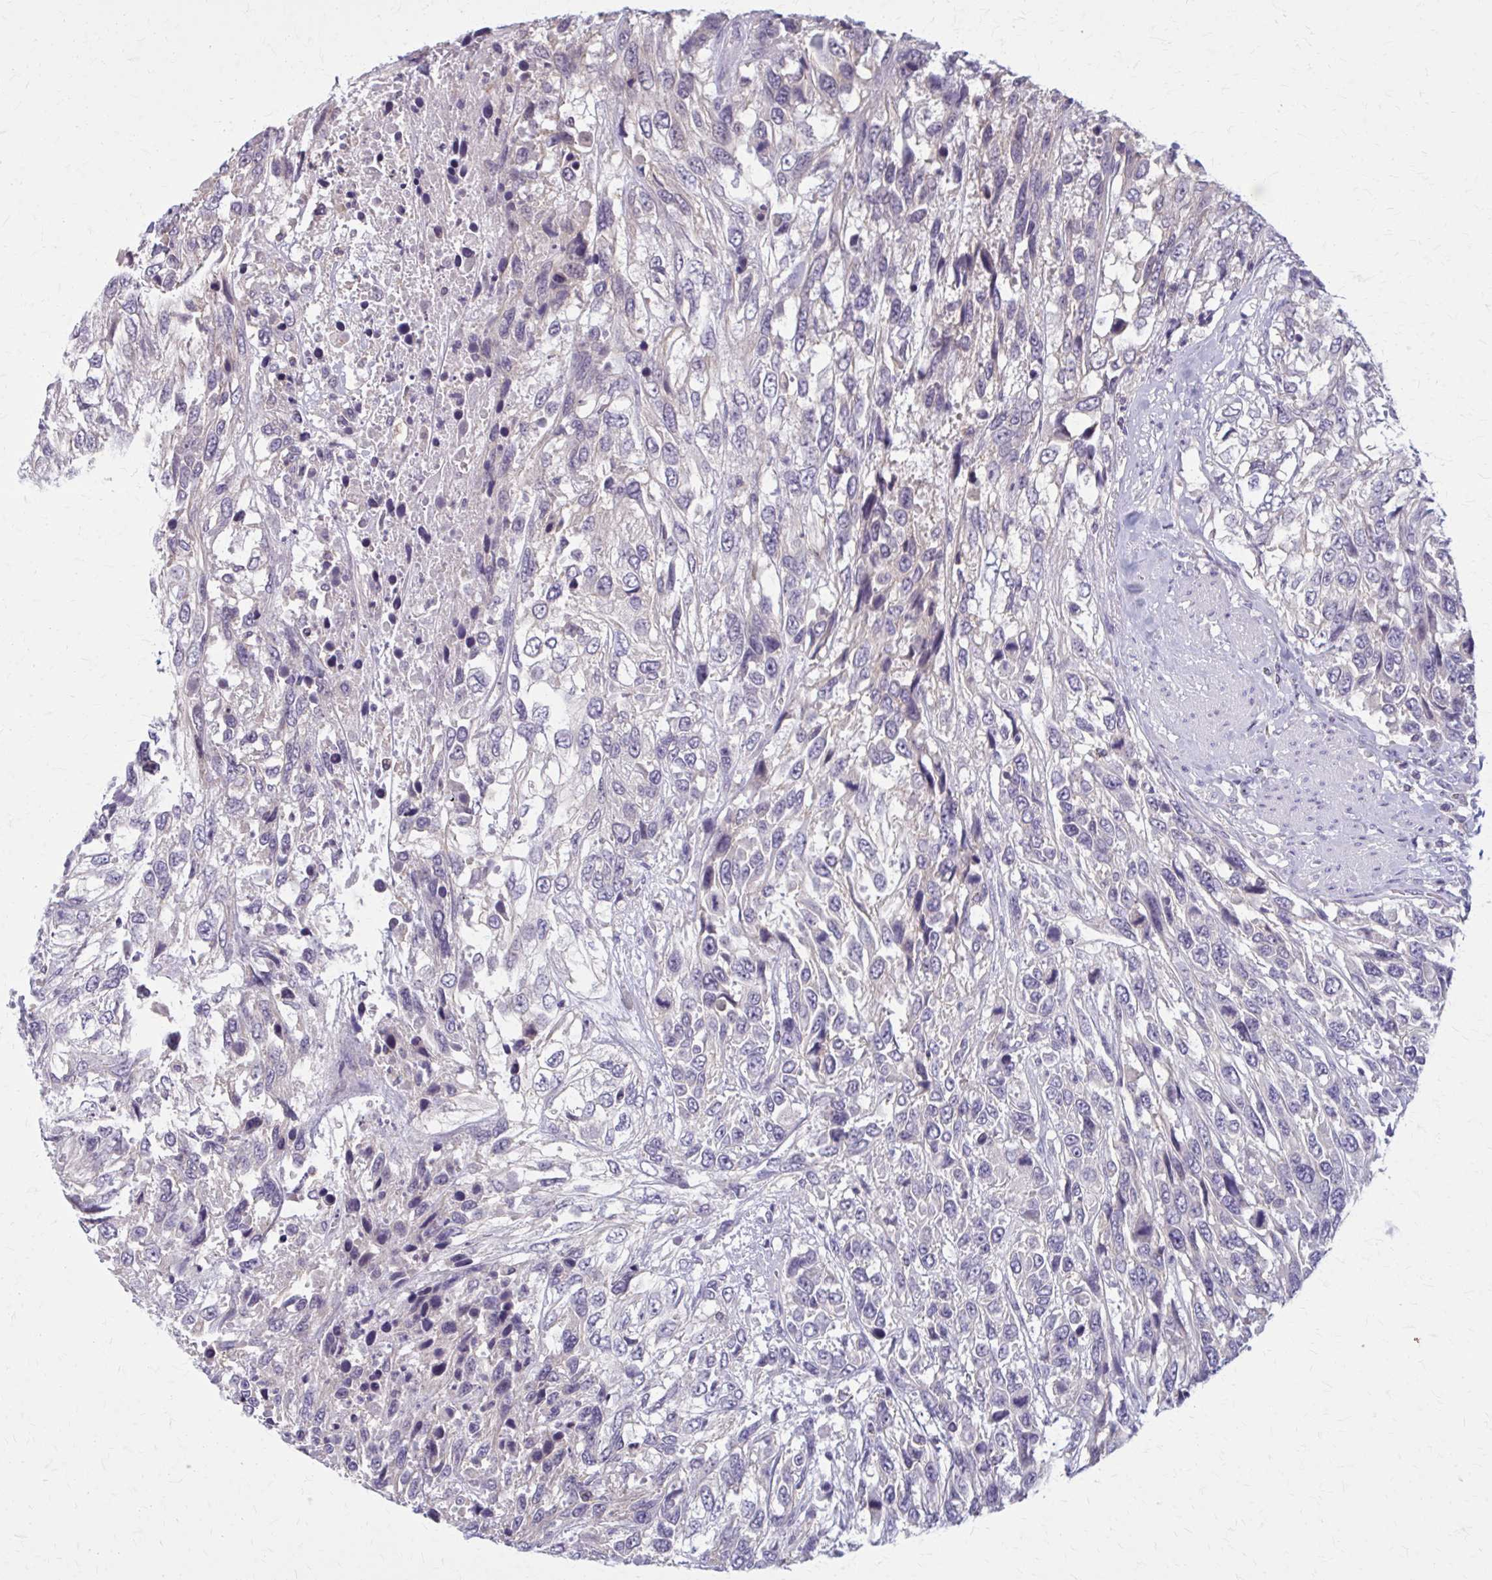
{"staining": {"intensity": "negative", "quantity": "none", "location": "none"}, "tissue": "urothelial cancer", "cell_type": "Tumor cells", "image_type": "cancer", "snomed": [{"axis": "morphology", "description": "Urothelial carcinoma, High grade"}, {"axis": "topography", "description": "Urinary bladder"}], "caption": "A histopathology image of human high-grade urothelial carcinoma is negative for staining in tumor cells.", "gene": "OR4A47", "patient": {"sex": "female", "age": 70}}